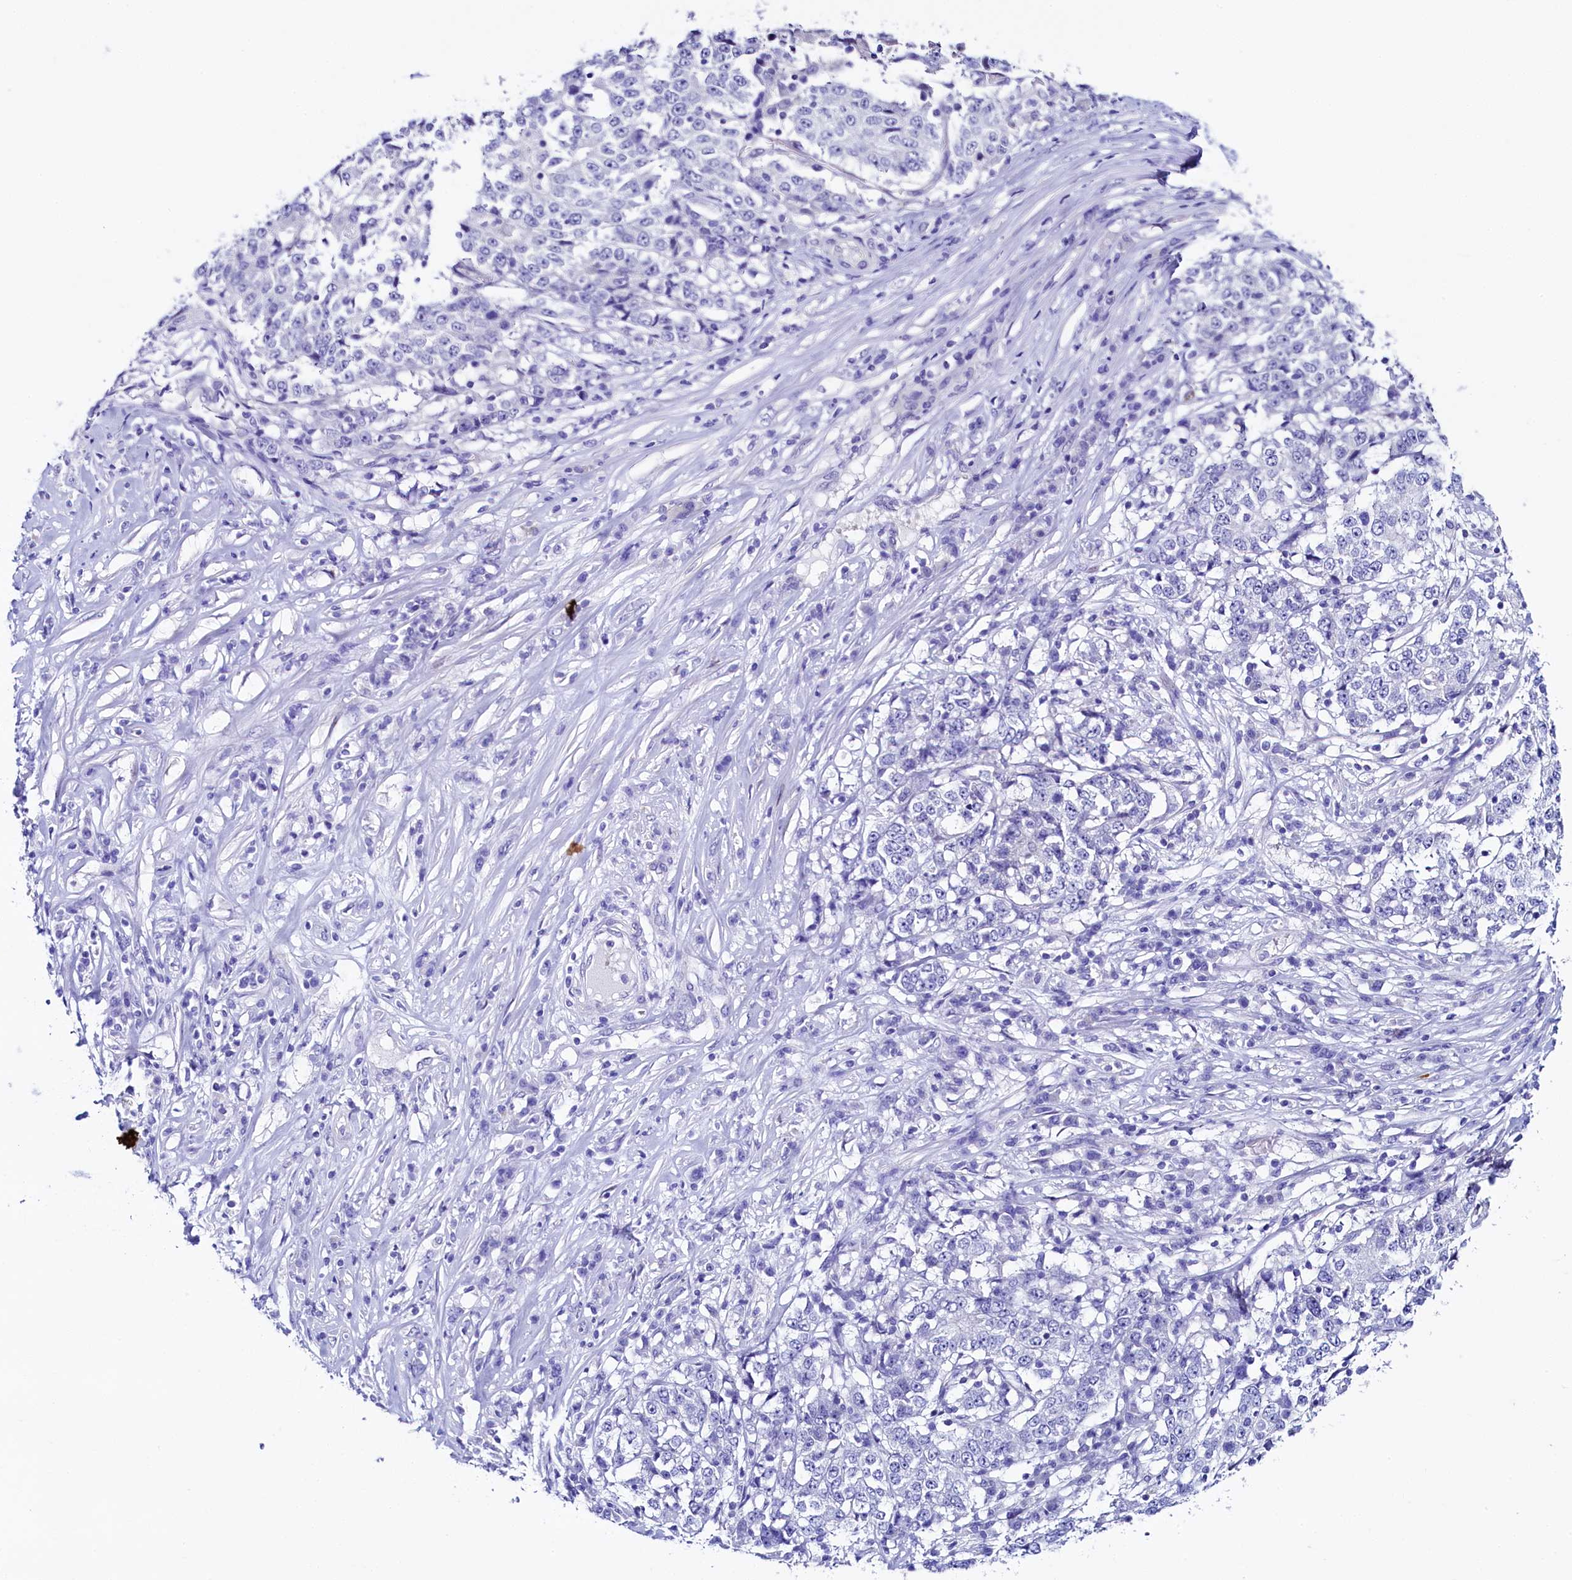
{"staining": {"intensity": "negative", "quantity": "none", "location": "none"}, "tissue": "stomach cancer", "cell_type": "Tumor cells", "image_type": "cancer", "snomed": [{"axis": "morphology", "description": "Adenocarcinoma, NOS"}, {"axis": "topography", "description": "Stomach"}], "caption": "Immunohistochemistry photomicrograph of neoplastic tissue: human stomach adenocarcinoma stained with DAB (3,3'-diaminobenzidine) shows no significant protein staining in tumor cells.", "gene": "FLYWCH2", "patient": {"sex": "male", "age": 59}}